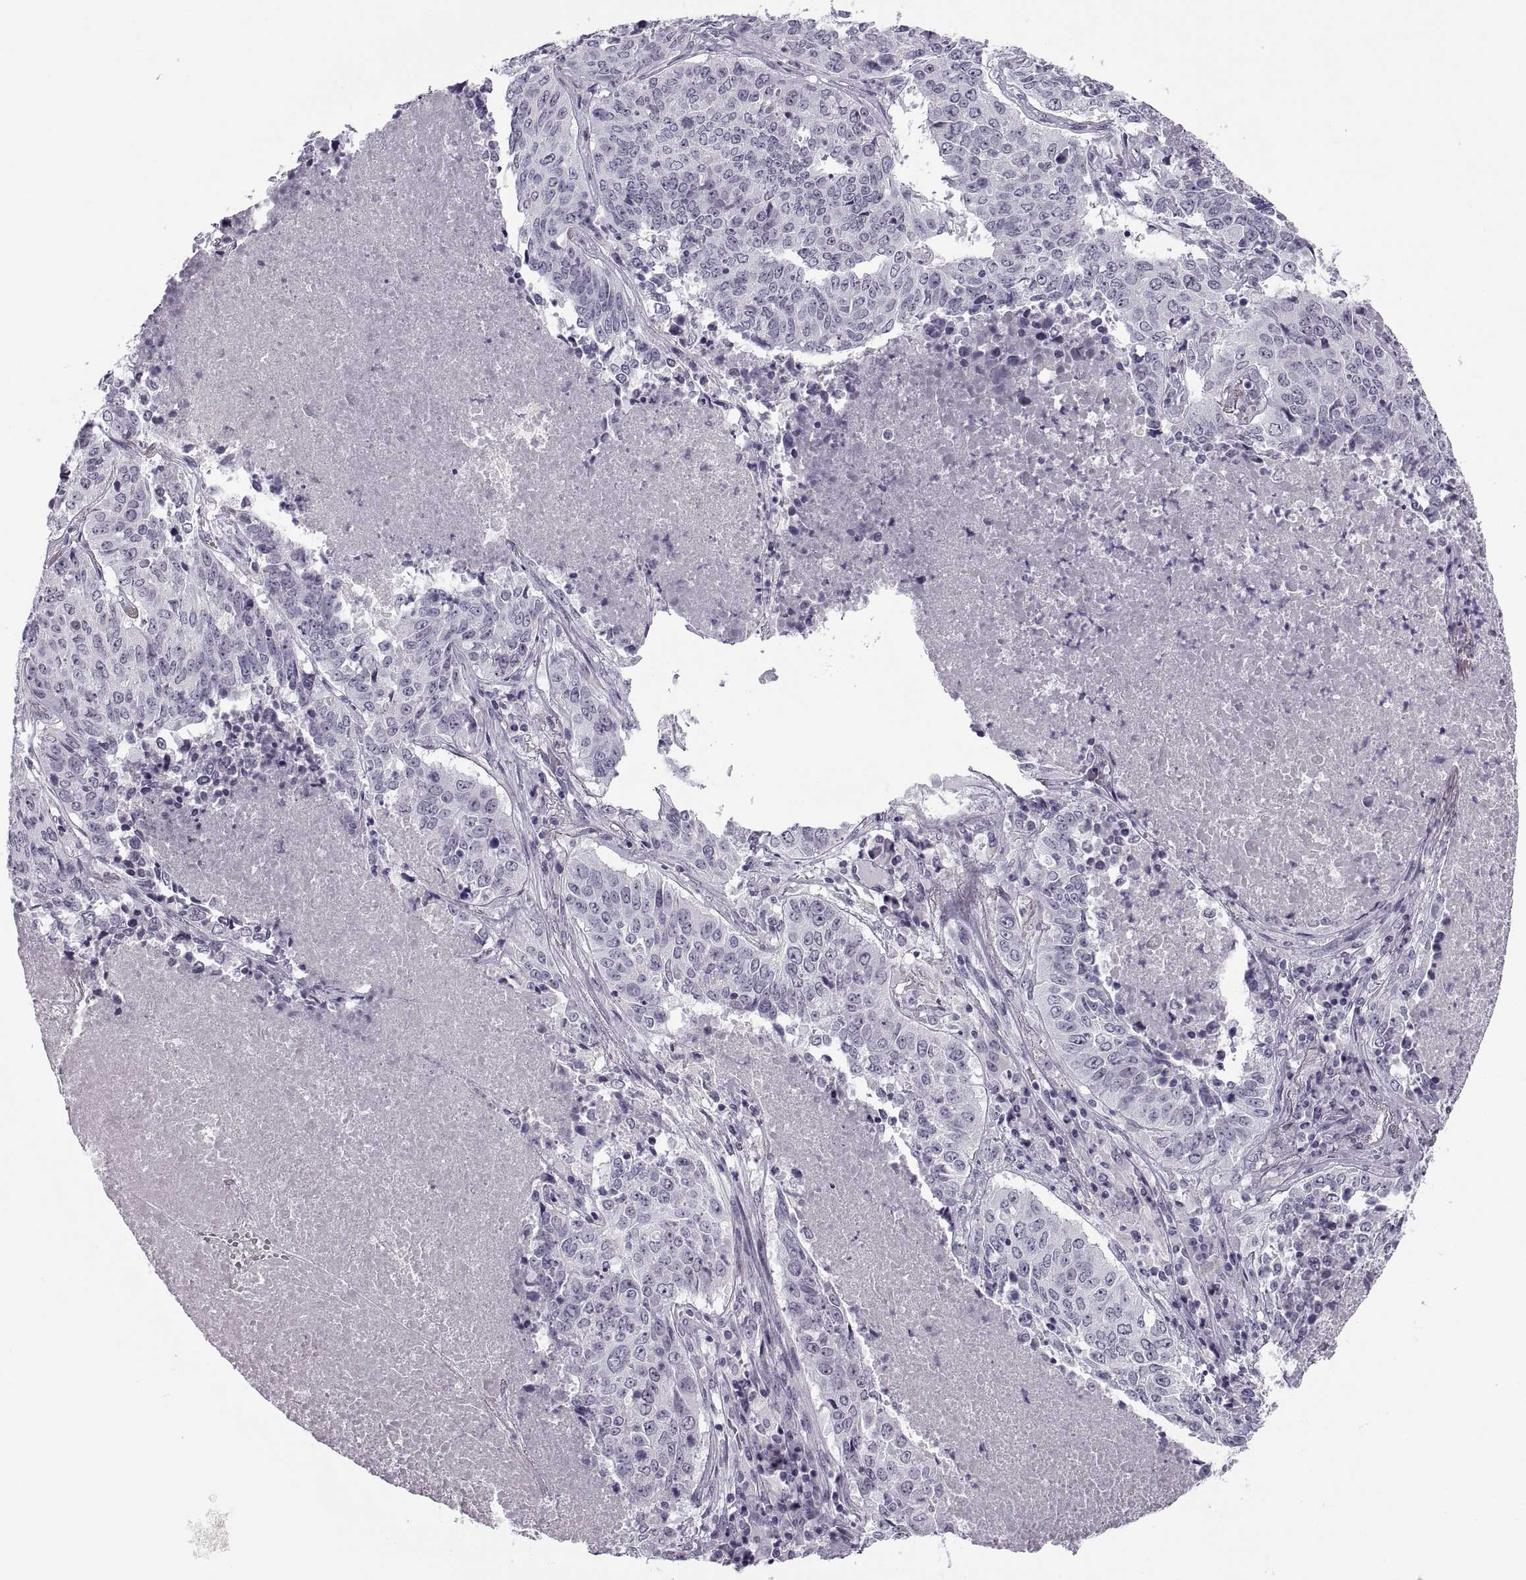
{"staining": {"intensity": "negative", "quantity": "none", "location": "none"}, "tissue": "lung cancer", "cell_type": "Tumor cells", "image_type": "cancer", "snomed": [{"axis": "morphology", "description": "Normal tissue, NOS"}, {"axis": "morphology", "description": "Squamous cell carcinoma, NOS"}, {"axis": "topography", "description": "Bronchus"}, {"axis": "topography", "description": "Lung"}], "caption": "Immunohistochemistry of human squamous cell carcinoma (lung) reveals no staining in tumor cells. (DAB immunohistochemistry, high magnification).", "gene": "TBC1D3G", "patient": {"sex": "male", "age": 64}}